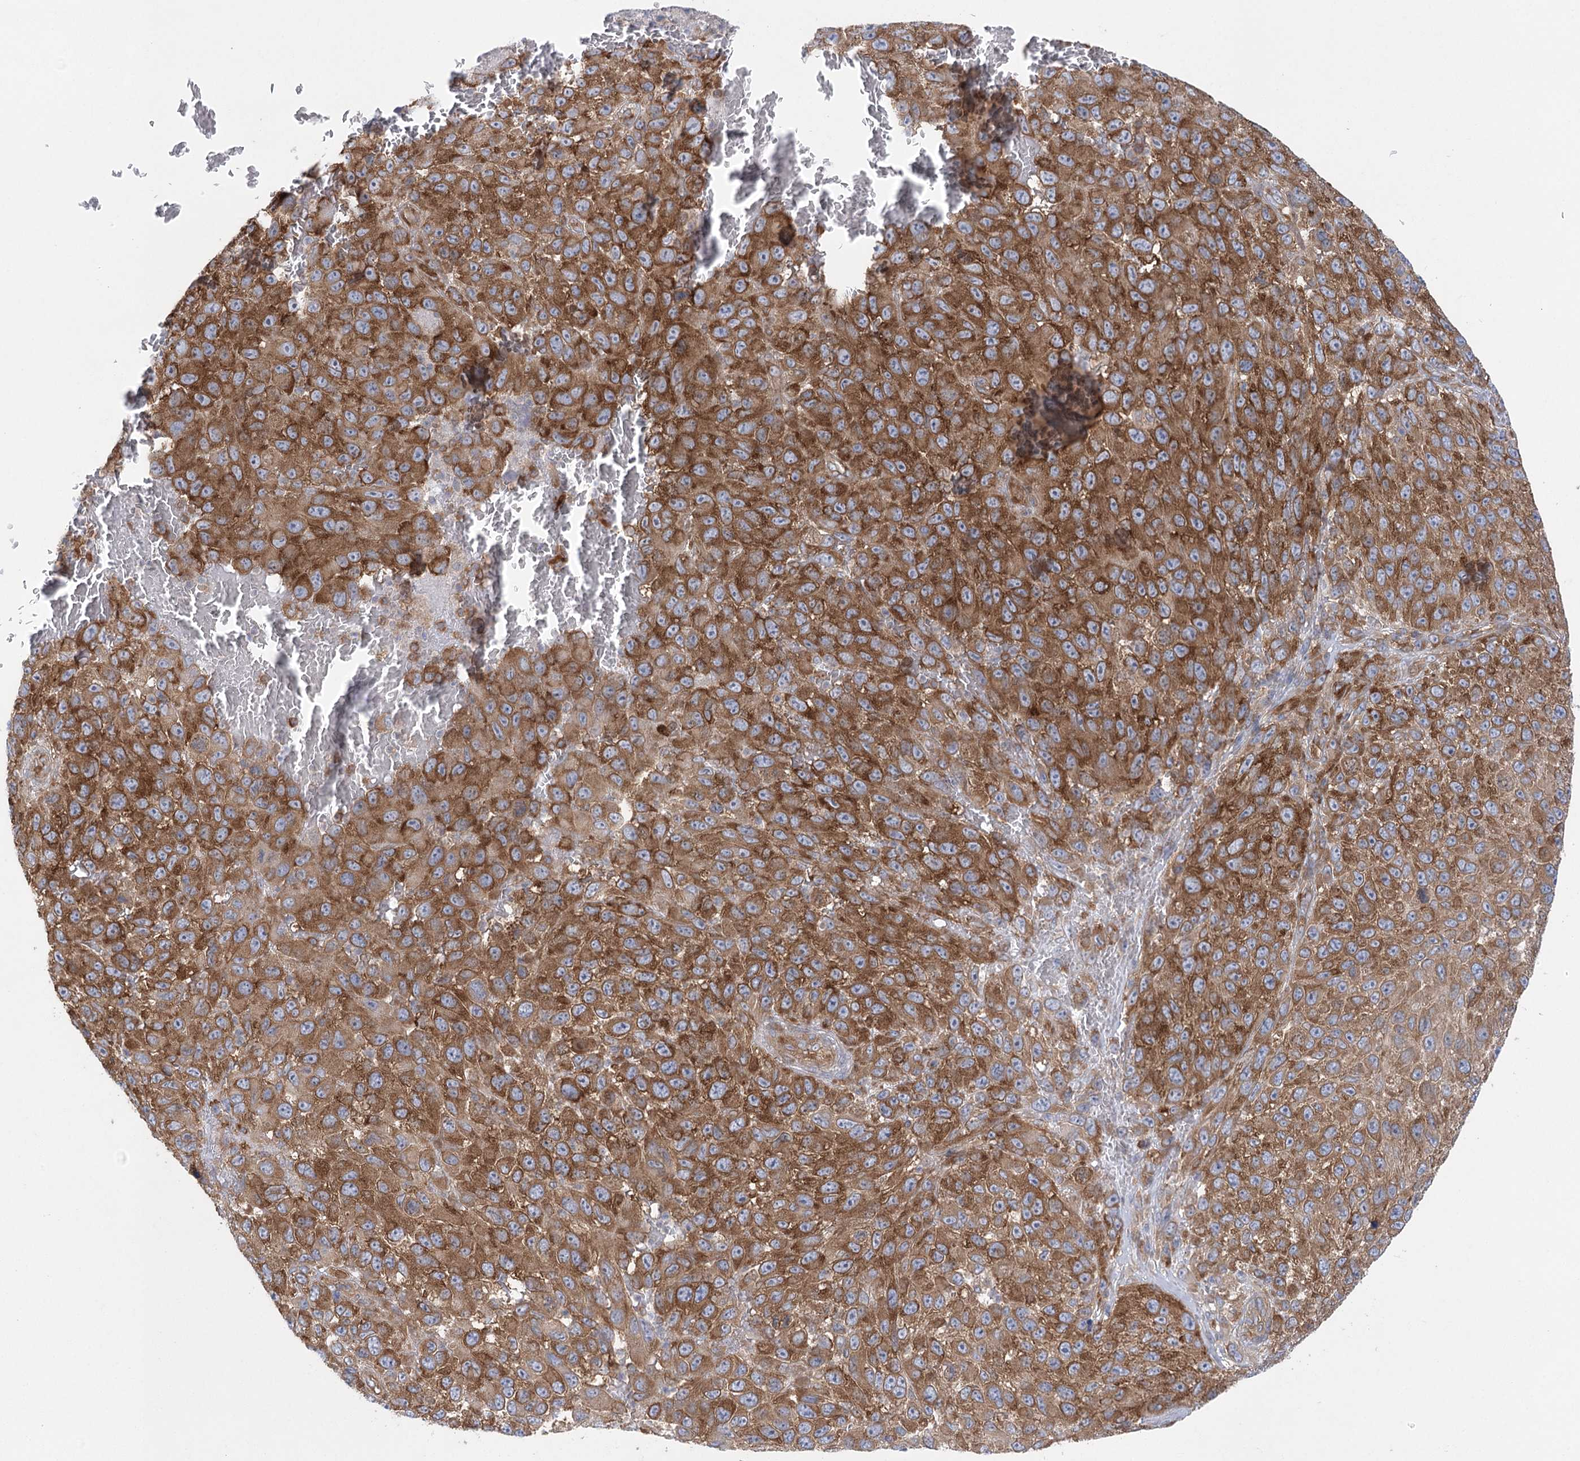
{"staining": {"intensity": "strong", "quantity": ">75%", "location": "cytoplasmic/membranous"}, "tissue": "melanoma", "cell_type": "Tumor cells", "image_type": "cancer", "snomed": [{"axis": "morphology", "description": "Malignant melanoma, NOS"}, {"axis": "topography", "description": "Skin"}], "caption": "Immunohistochemical staining of human malignant melanoma shows high levels of strong cytoplasmic/membranous positivity in about >75% of tumor cells.", "gene": "EIF3A", "patient": {"sex": "female", "age": 96}}